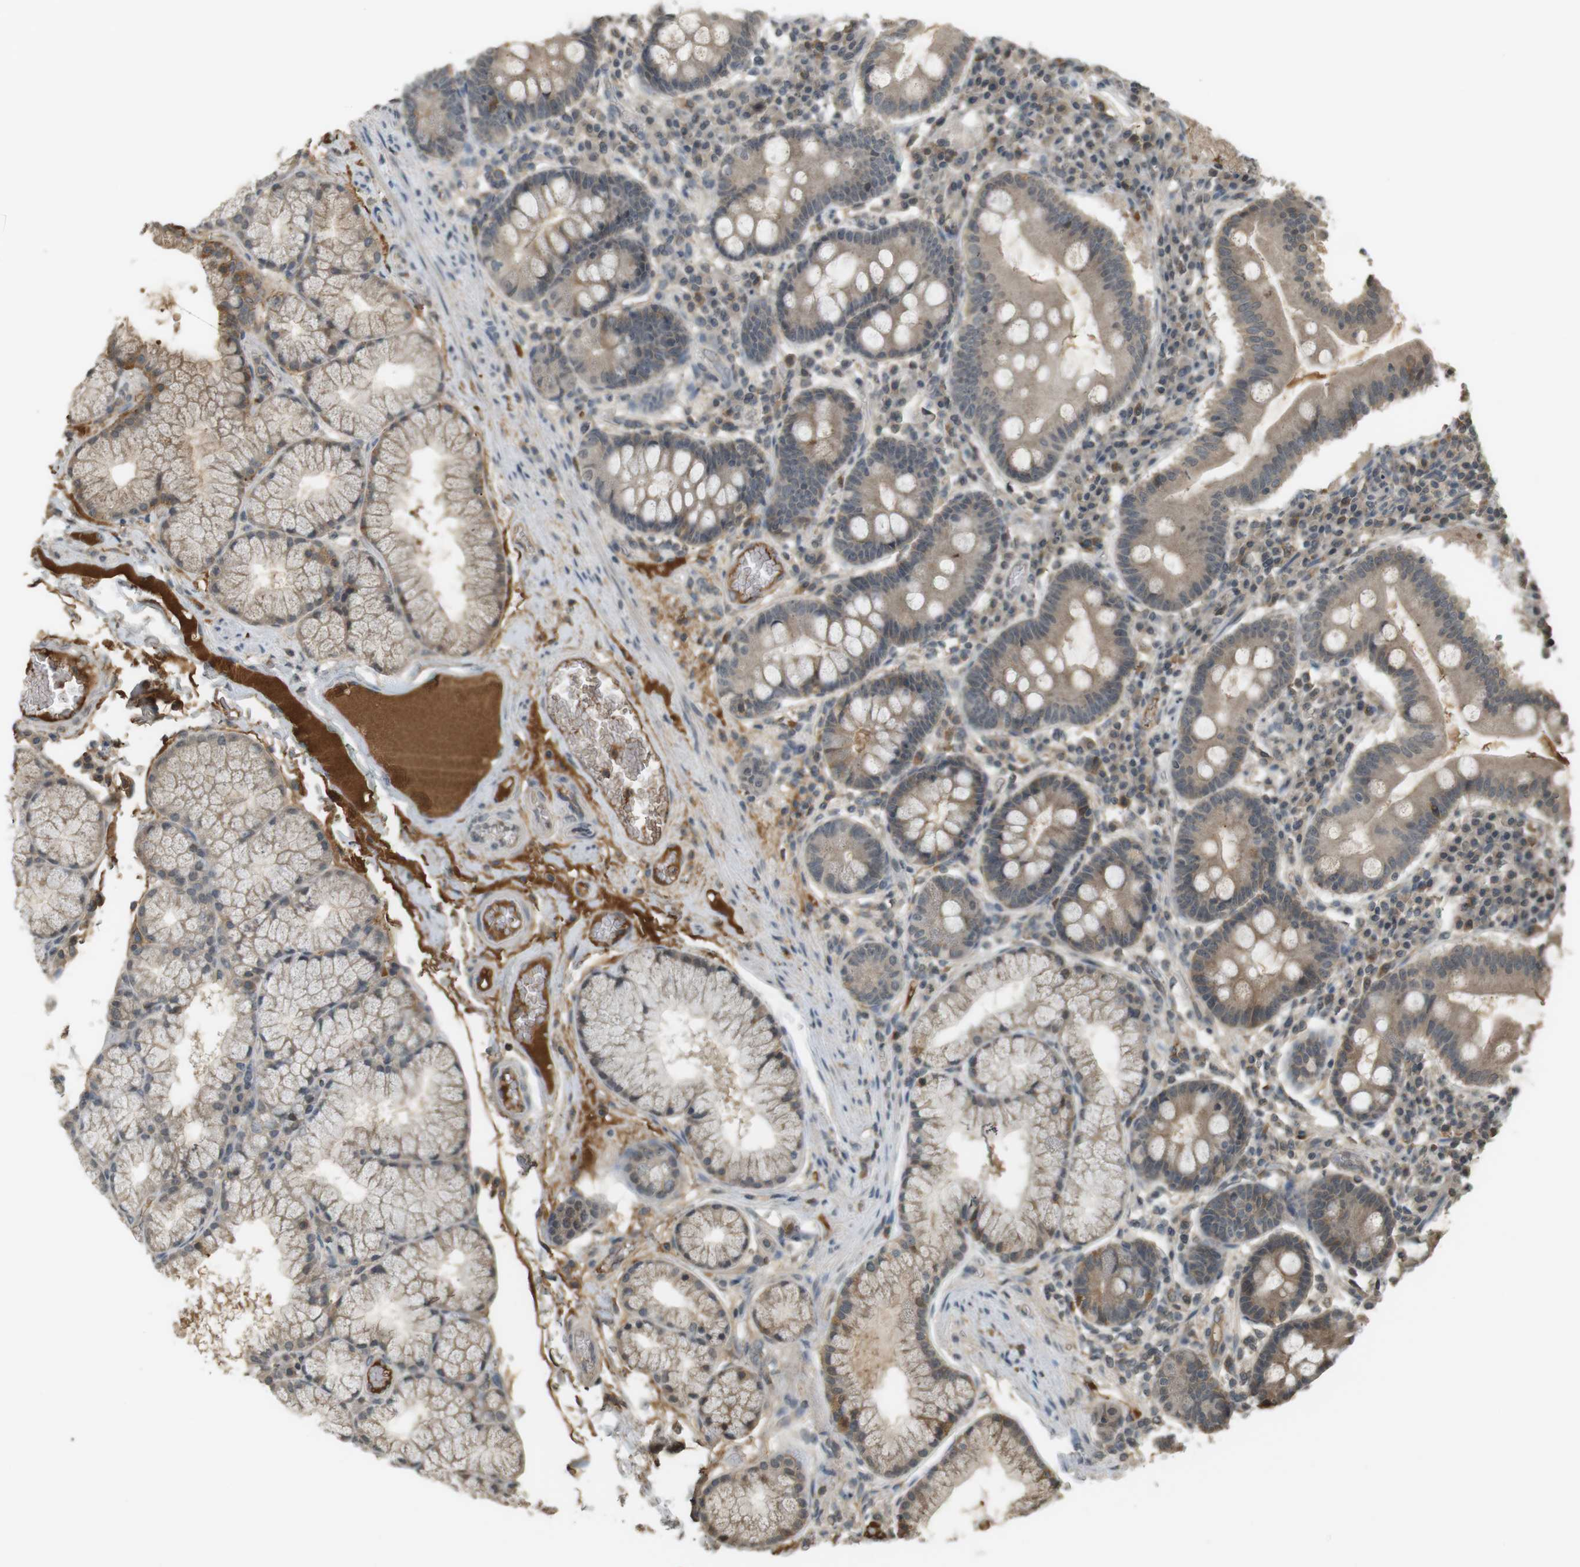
{"staining": {"intensity": "weak", "quantity": ">75%", "location": "cytoplasmic/membranous"}, "tissue": "duodenum", "cell_type": "Glandular cells", "image_type": "normal", "snomed": [{"axis": "morphology", "description": "Normal tissue, NOS"}, {"axis": "topography", "description": "Duodenum"}], "caption": "Weak cytoplasmic/membranous staining is identified in approximately >75% of glandular cells in normal duodenum.", "gene": "SRR", "patient": {"sex": "male", "age": 50}}